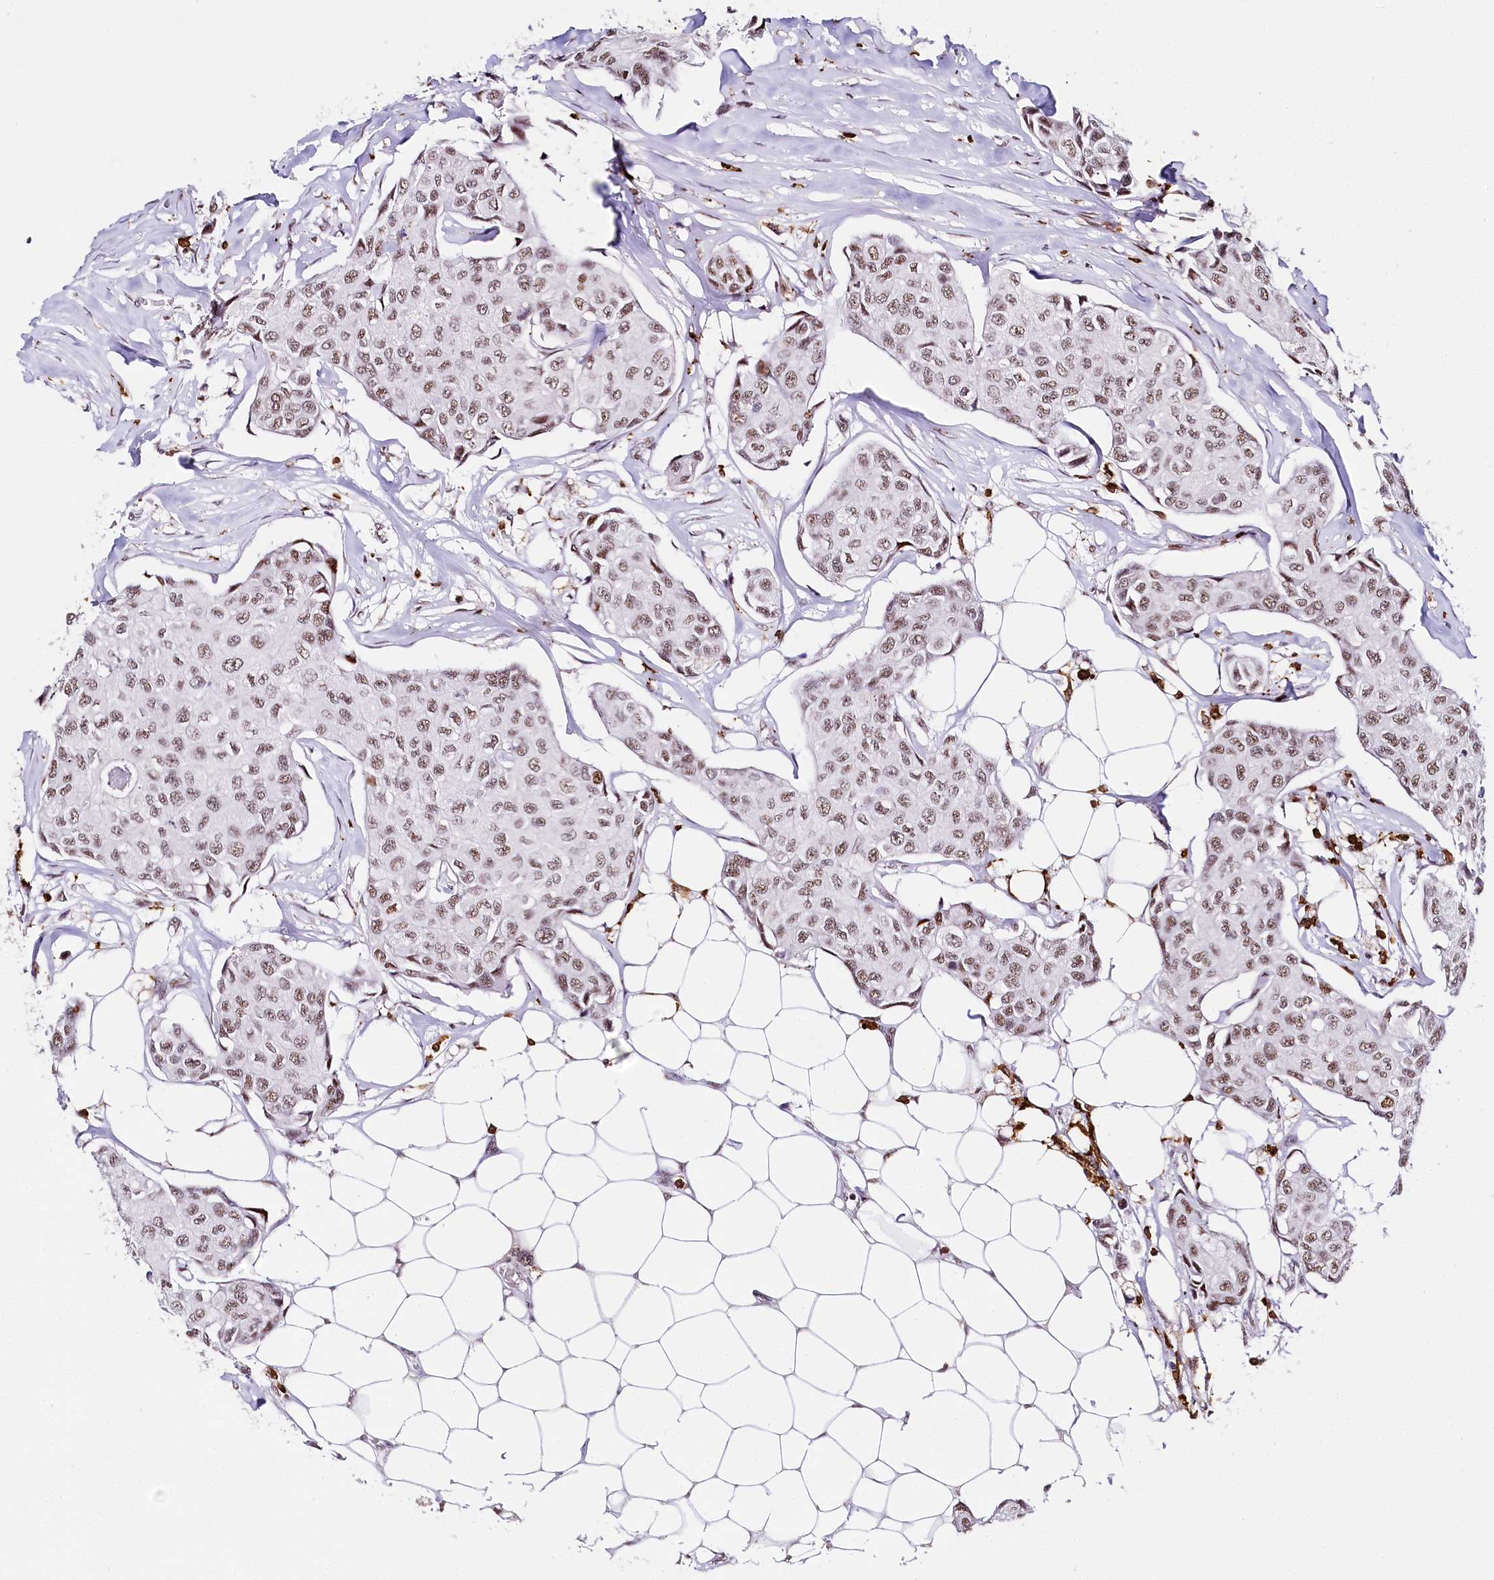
{"staining": {"intensity": "moderate", "quantity": ">75%", "location": "nuclear"}, "tissue": "breast cancer", "cell_type": "Tumor cells", "image_type": "cancer", "snomed": [{"axis": "morphology", "description": "Duct carcinoma"}, {"axis": "topography", "description": "Breast"}], "caption": "Human breast cancer stained with a brown dye reveals moderate nuclear positive expression in approximately >75% of tumor cells.", "gene": "BARD1", "patient": {"sex": "female", "age": 80}}